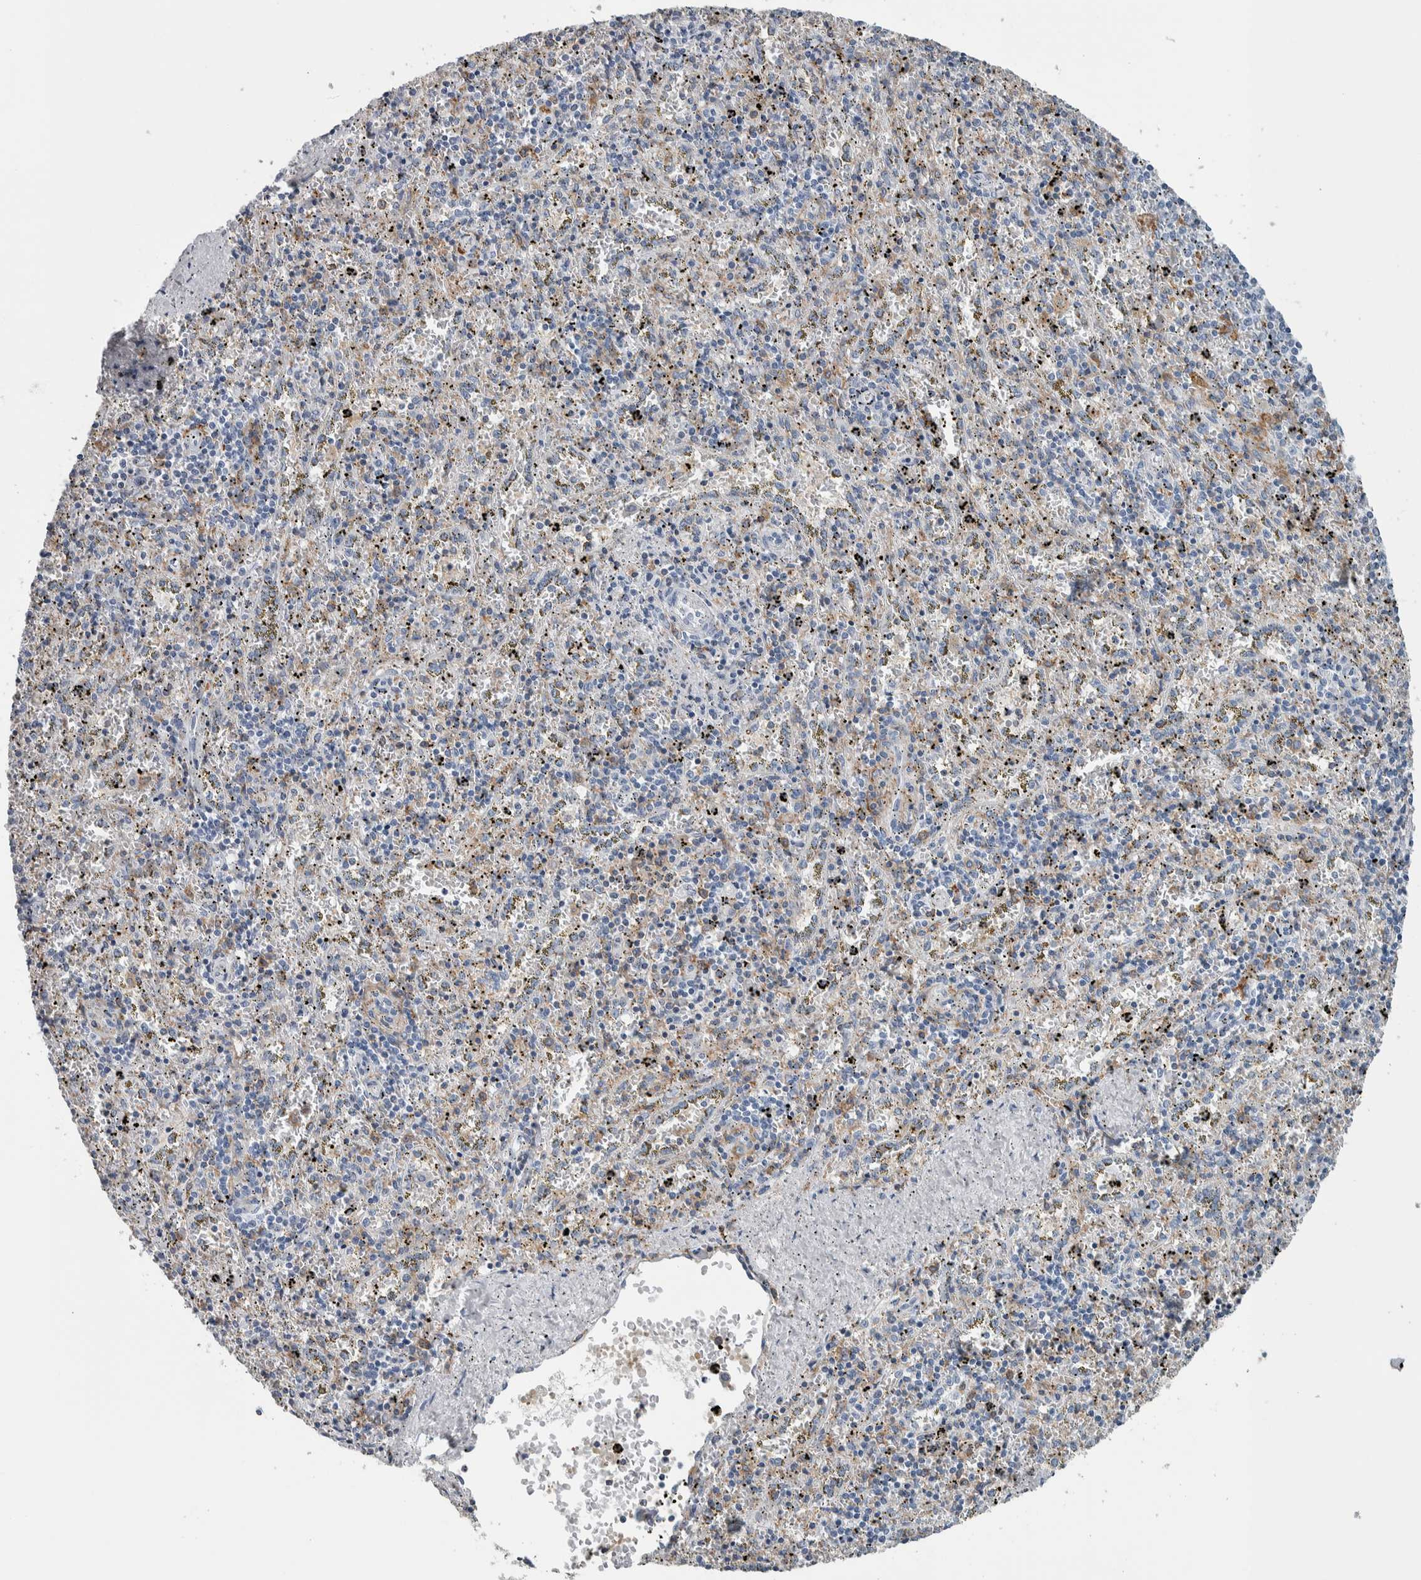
{"staining": {"intensity": "weak", "quantity": "25%-75%", "location": "cytoplasmic/membranous"}, "tissue": "spleen", "cell_type": "Cells in red pulp", "image_type": "normal", "snomed": [{"axis": "morphology", "description": "Normal tissue, NOS"}, {"axis": "topography", "description": "Spleen"}], "caption": "Protein staining of unremarkable spleen demonstrates weak cytoplasmic/membranous positivity in approximately 25%-75% of cells in red pulp. (Brightfield microscopy of DAB IHC at high magnification).", "gene": "SKAP2", "patient": {"sex": "male", "age": 11}}